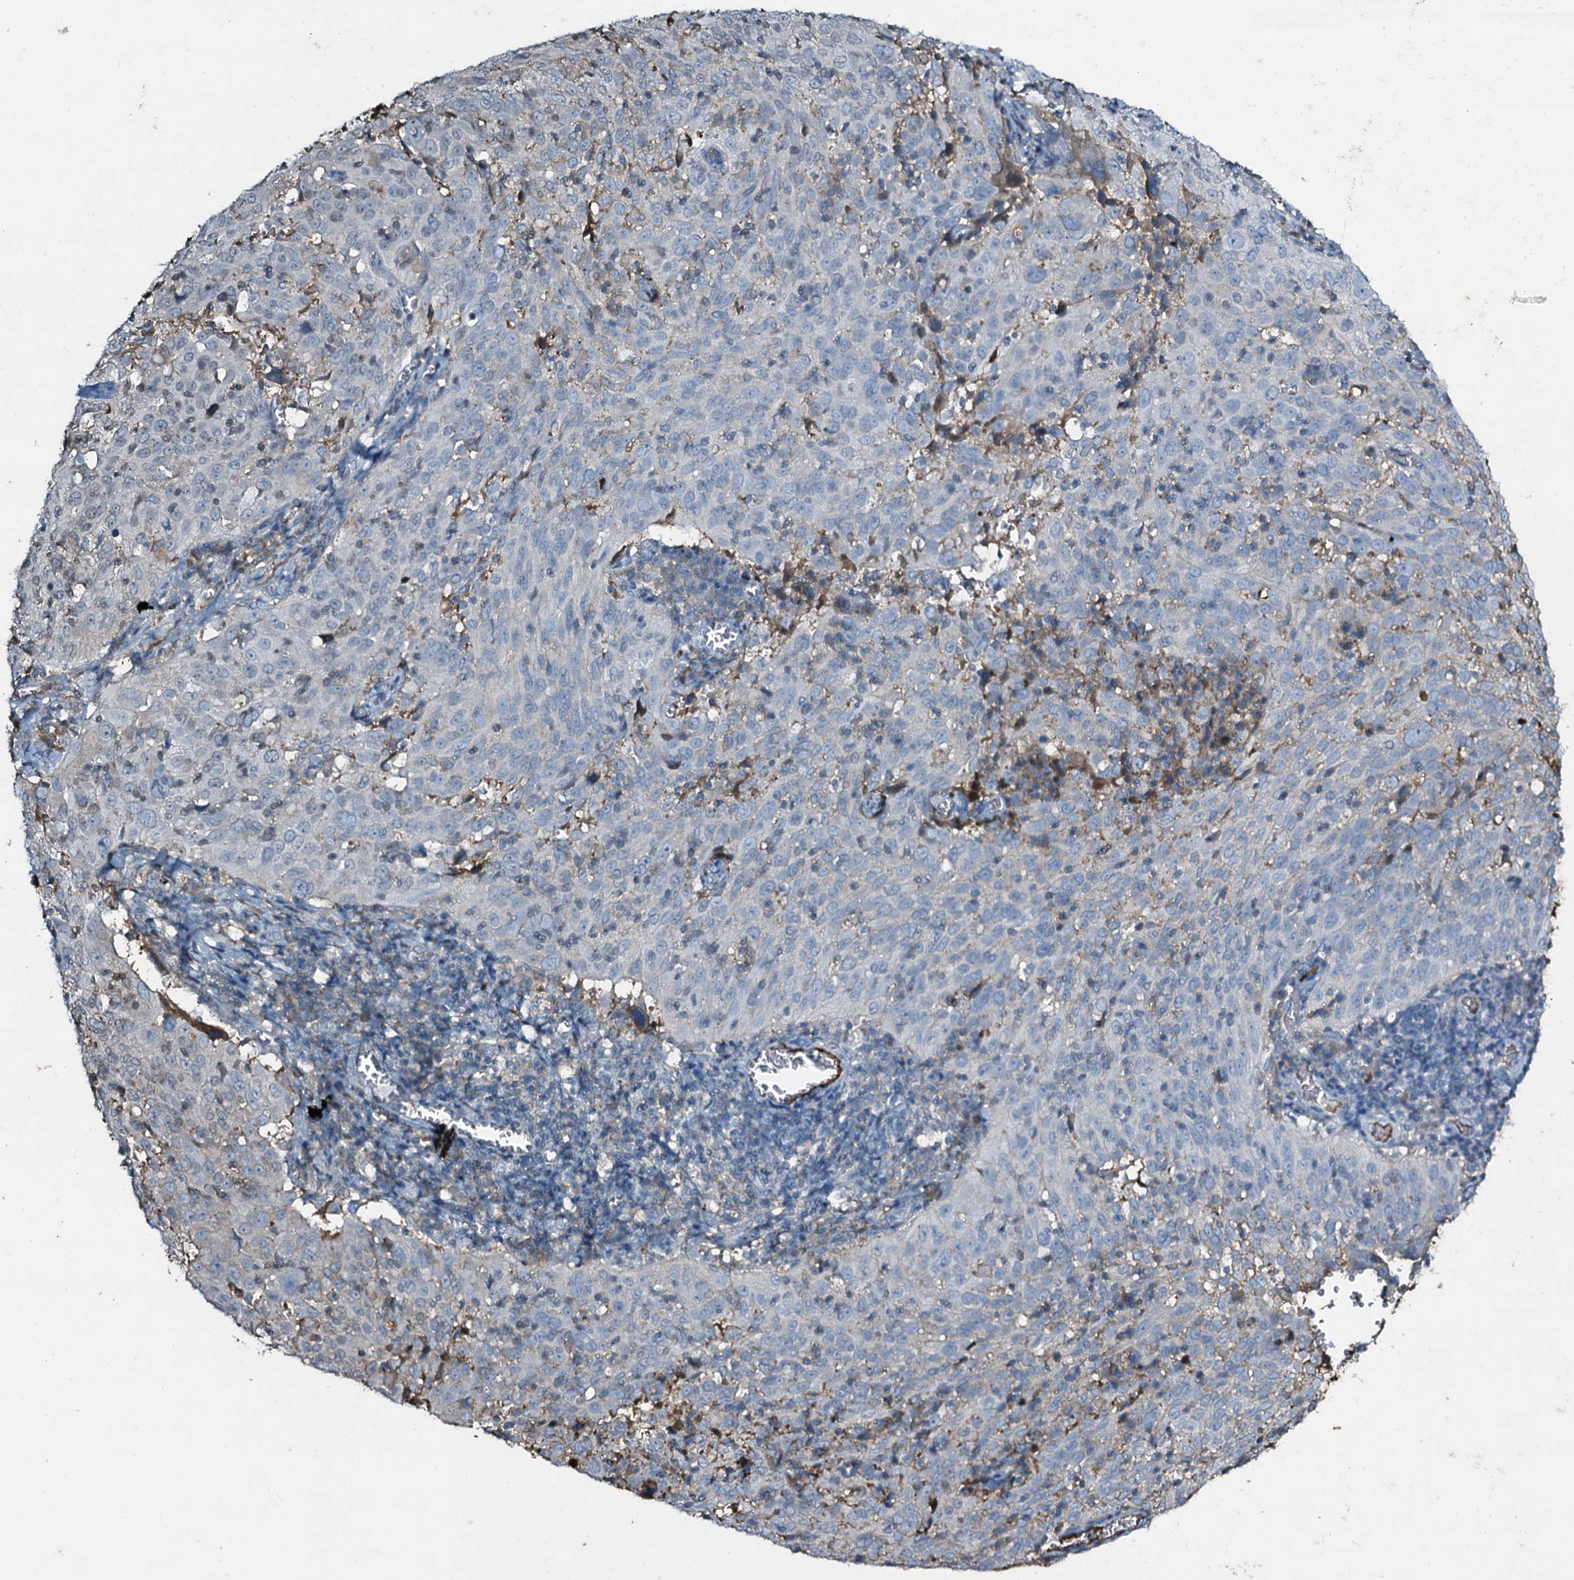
{"staining": {"intensity": "moderate", "quantity": "<25%", "location": "cytoplasmic/membranous"}, "tissue": "cervical cancer", "cell_type": "Tumor cells", "image_type": "cancer", "snomed": [{"axis": "morphology", "description": "Squamous cell carcinoma, NOS"}, {"axis": "topography", "description": "Cervix"}], "caption": "Cervical cancer was stained to show a protein in brown. There is low levels of moderate cytoplasmic/membranous expression in about <25% of tumor cells.", "gene": "EDN1", "patient": {"sex": "female", "age": 31}}